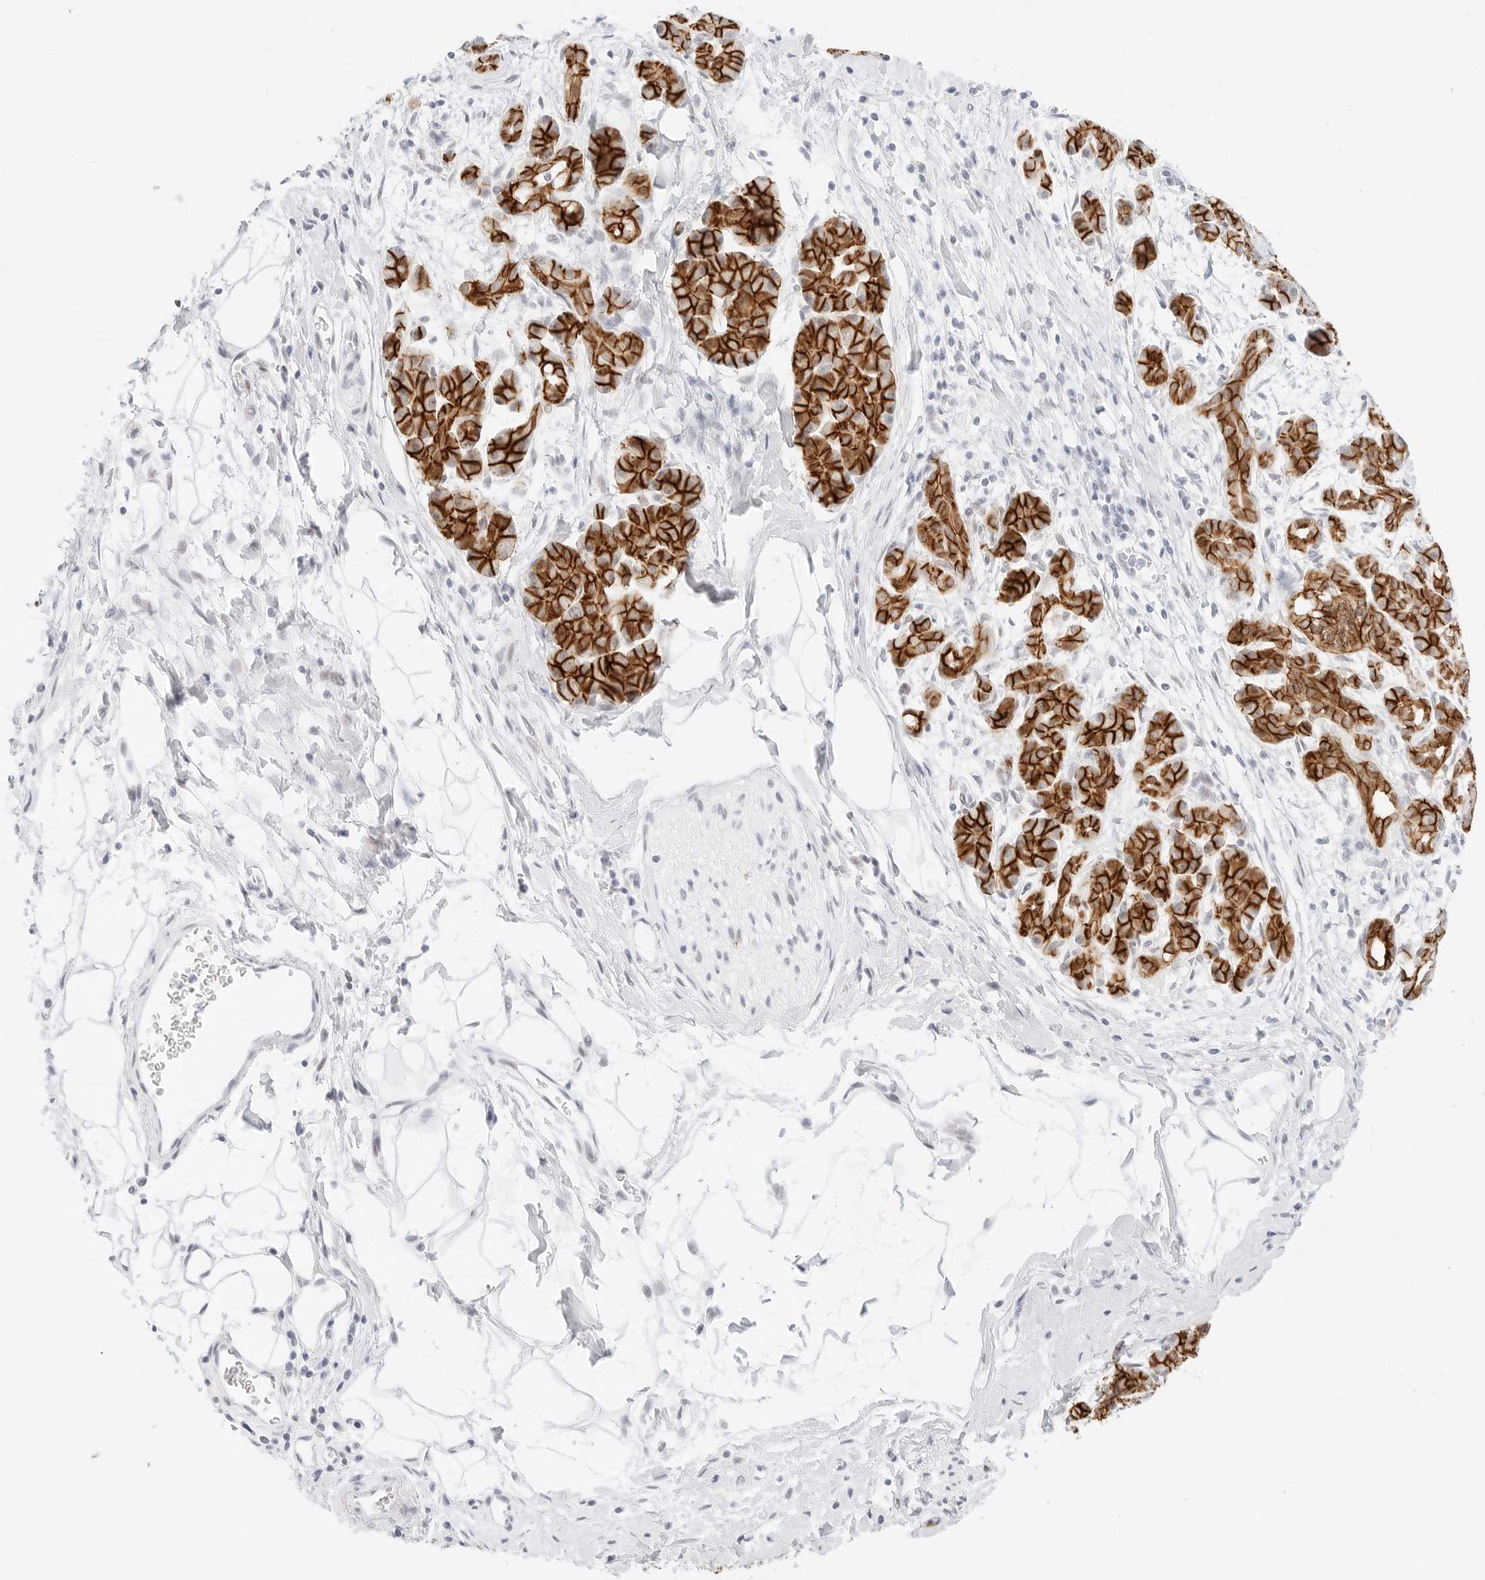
{"staining": {"intensity": "strong", "quantity": ">75%", "location": "cytoplasmic/membranous"}, "tissue": "pancreatic cancer", "cell_type": "Tumor cells", "image_type": "cancer", "snomed": [{"axis": "morphology", "description": "Adenocarcinoma, NOS"}, {"axis": "topography", "description": "Pancreas"}], "caption": "Protein expression analysis of human adenocarcinoma (pancreatic) reveals strong cytoplasmic/membranous expression in approximately >75% of tumor cells.", "gene": "CDH1", "patient": {"sex": "male", "age": 58}}